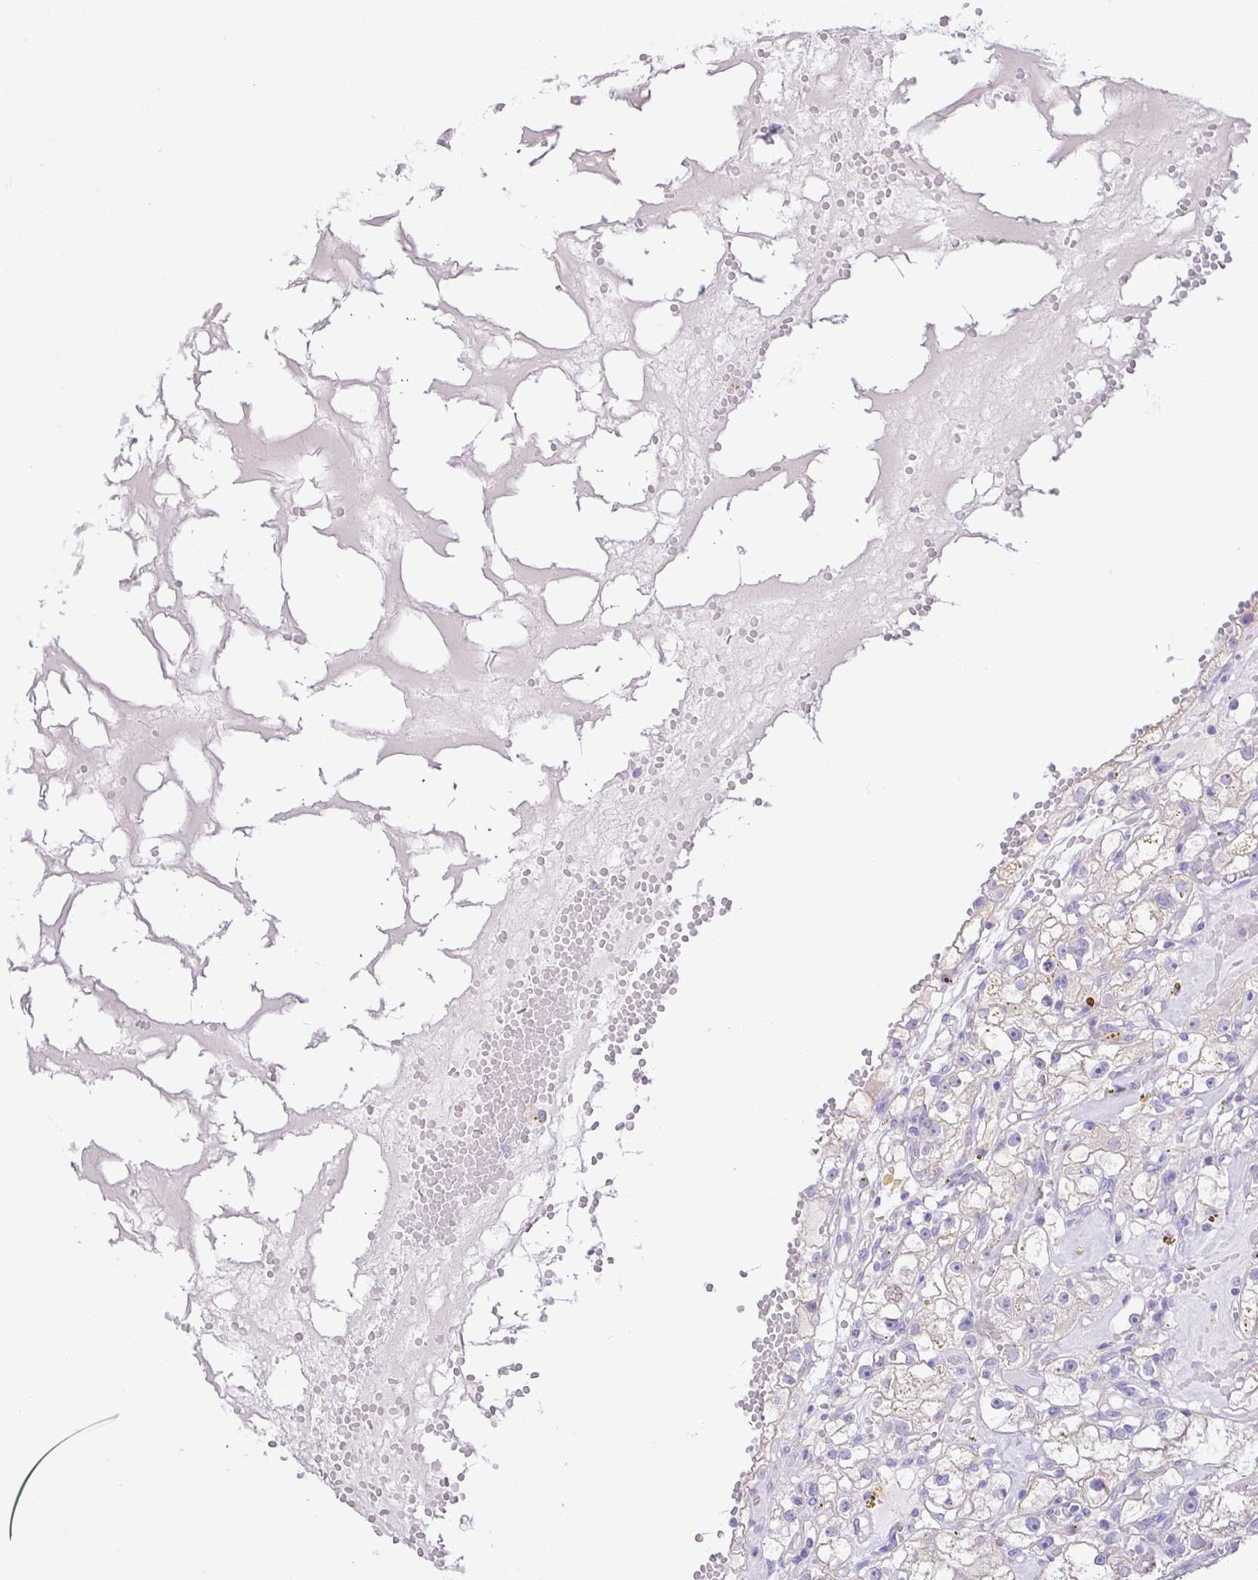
{"staining": {"intensity": "negative", "quantity": "none", "location": "none"}, "tissue": "renal cancer", "cell_type": "Tumor cells", "image_type": "cancer", "snomed": [{"axis": "morphology", "description": "Adenocarcinoma, NOS"}, {"axis": "topography", "description": "Kidney"}], "caption": "A micrograph of human renal cancer (adenocarcinoma) is negative for staining in tumor cells. The staining was performed using DAB to visualize the protein expression in brown, while the nuclei were stained in blue with hematoxylin (Magnification: 20x).", "gene": "CST11", "patient": {"sex": "male", "age": 56}}